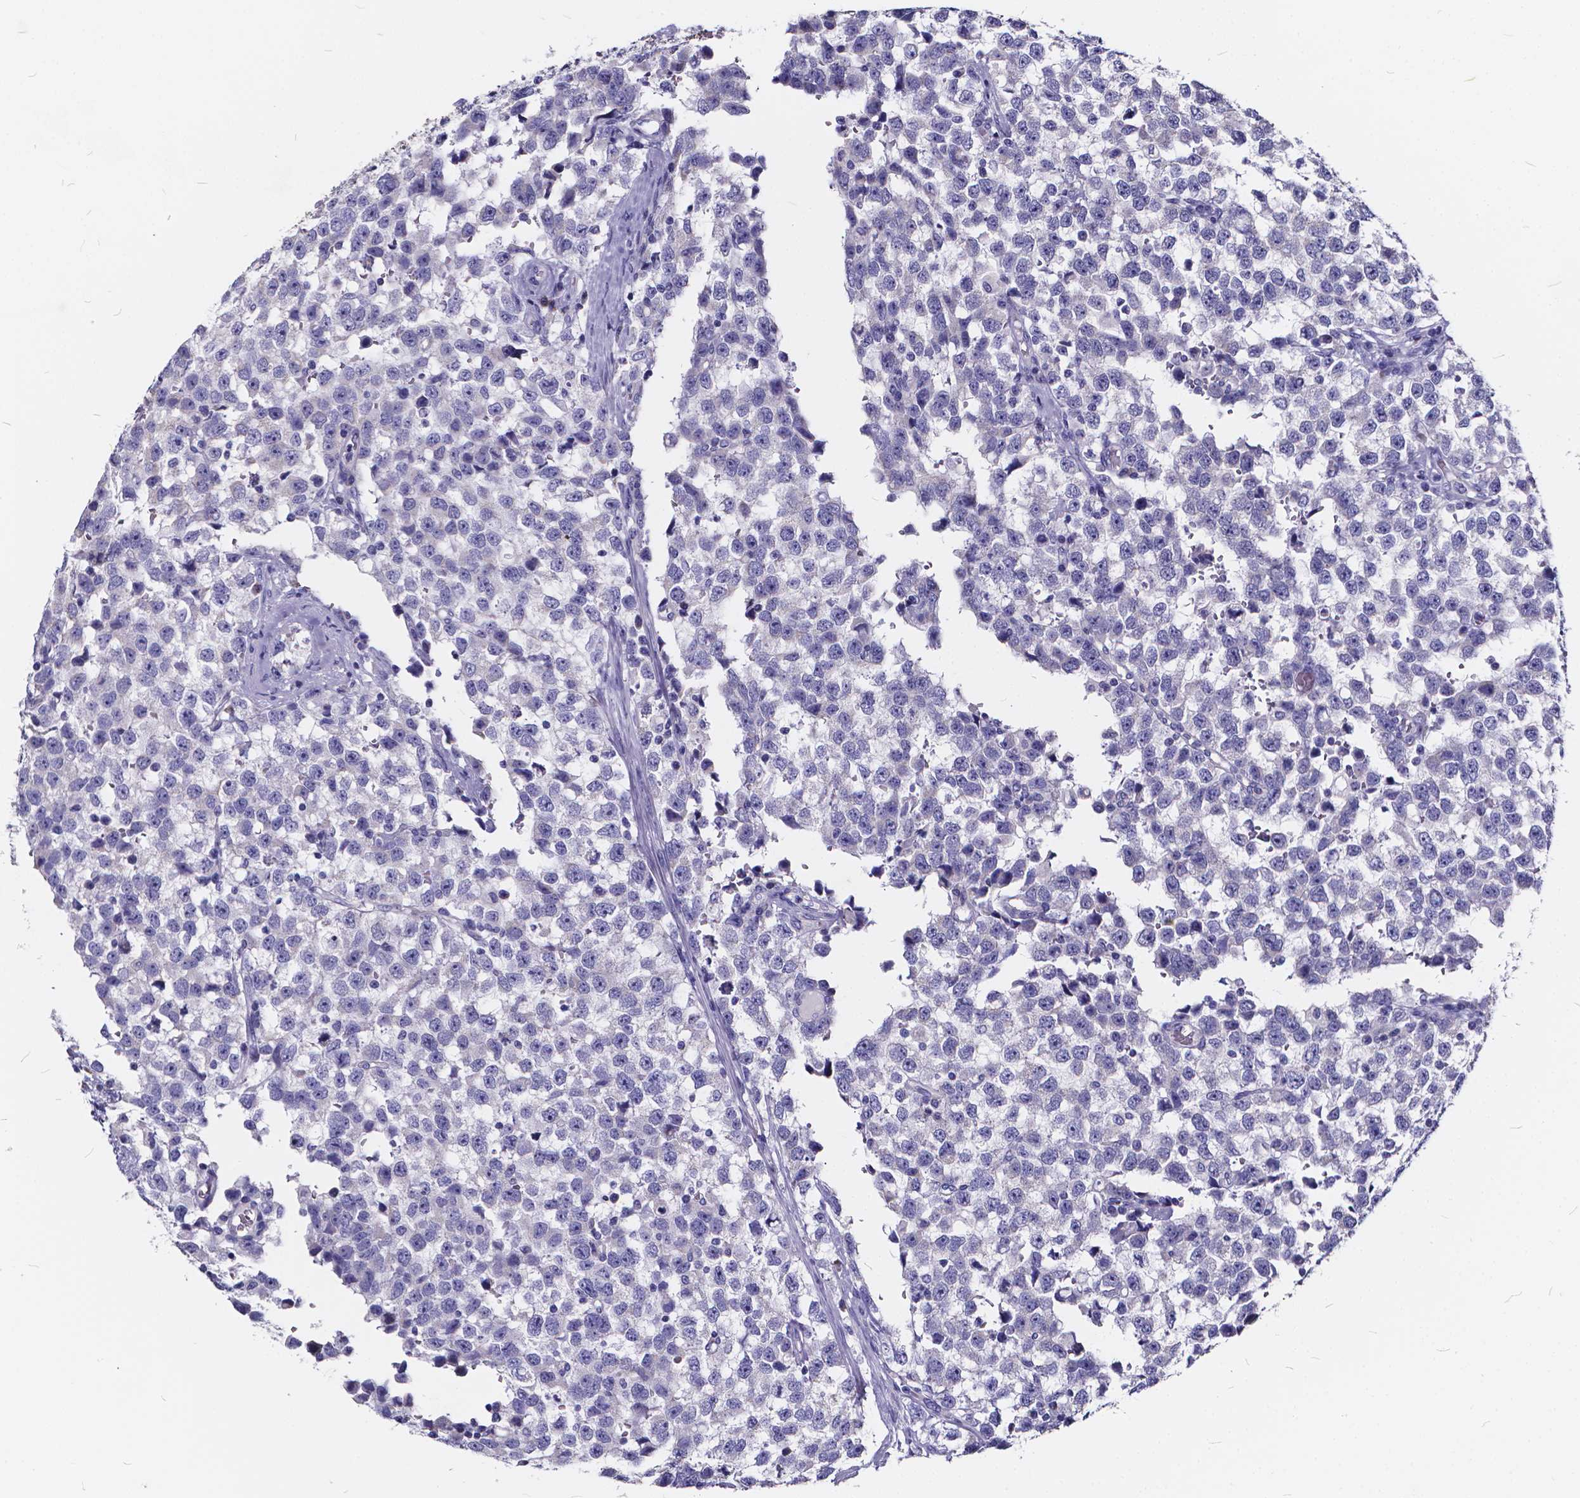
{"staining": {"intensity": "negative", "quantity": "none", "location": "none"}, "tissue": "testis cancer", "cell_type": "Tumor cells", "image_type": "cancer", "snomed": [{"axis": "morphology", "description": "Seminoma, NOS"}, {"axis": "topography", "description": "Testis"}], "caption": "This is a micrograph of immunohistochemistry staining of testis cancer (seminoma), which shows no expression in tumor cells.", "gene": "SPEF2", "patient": {"sex": "male", "age": 34}}